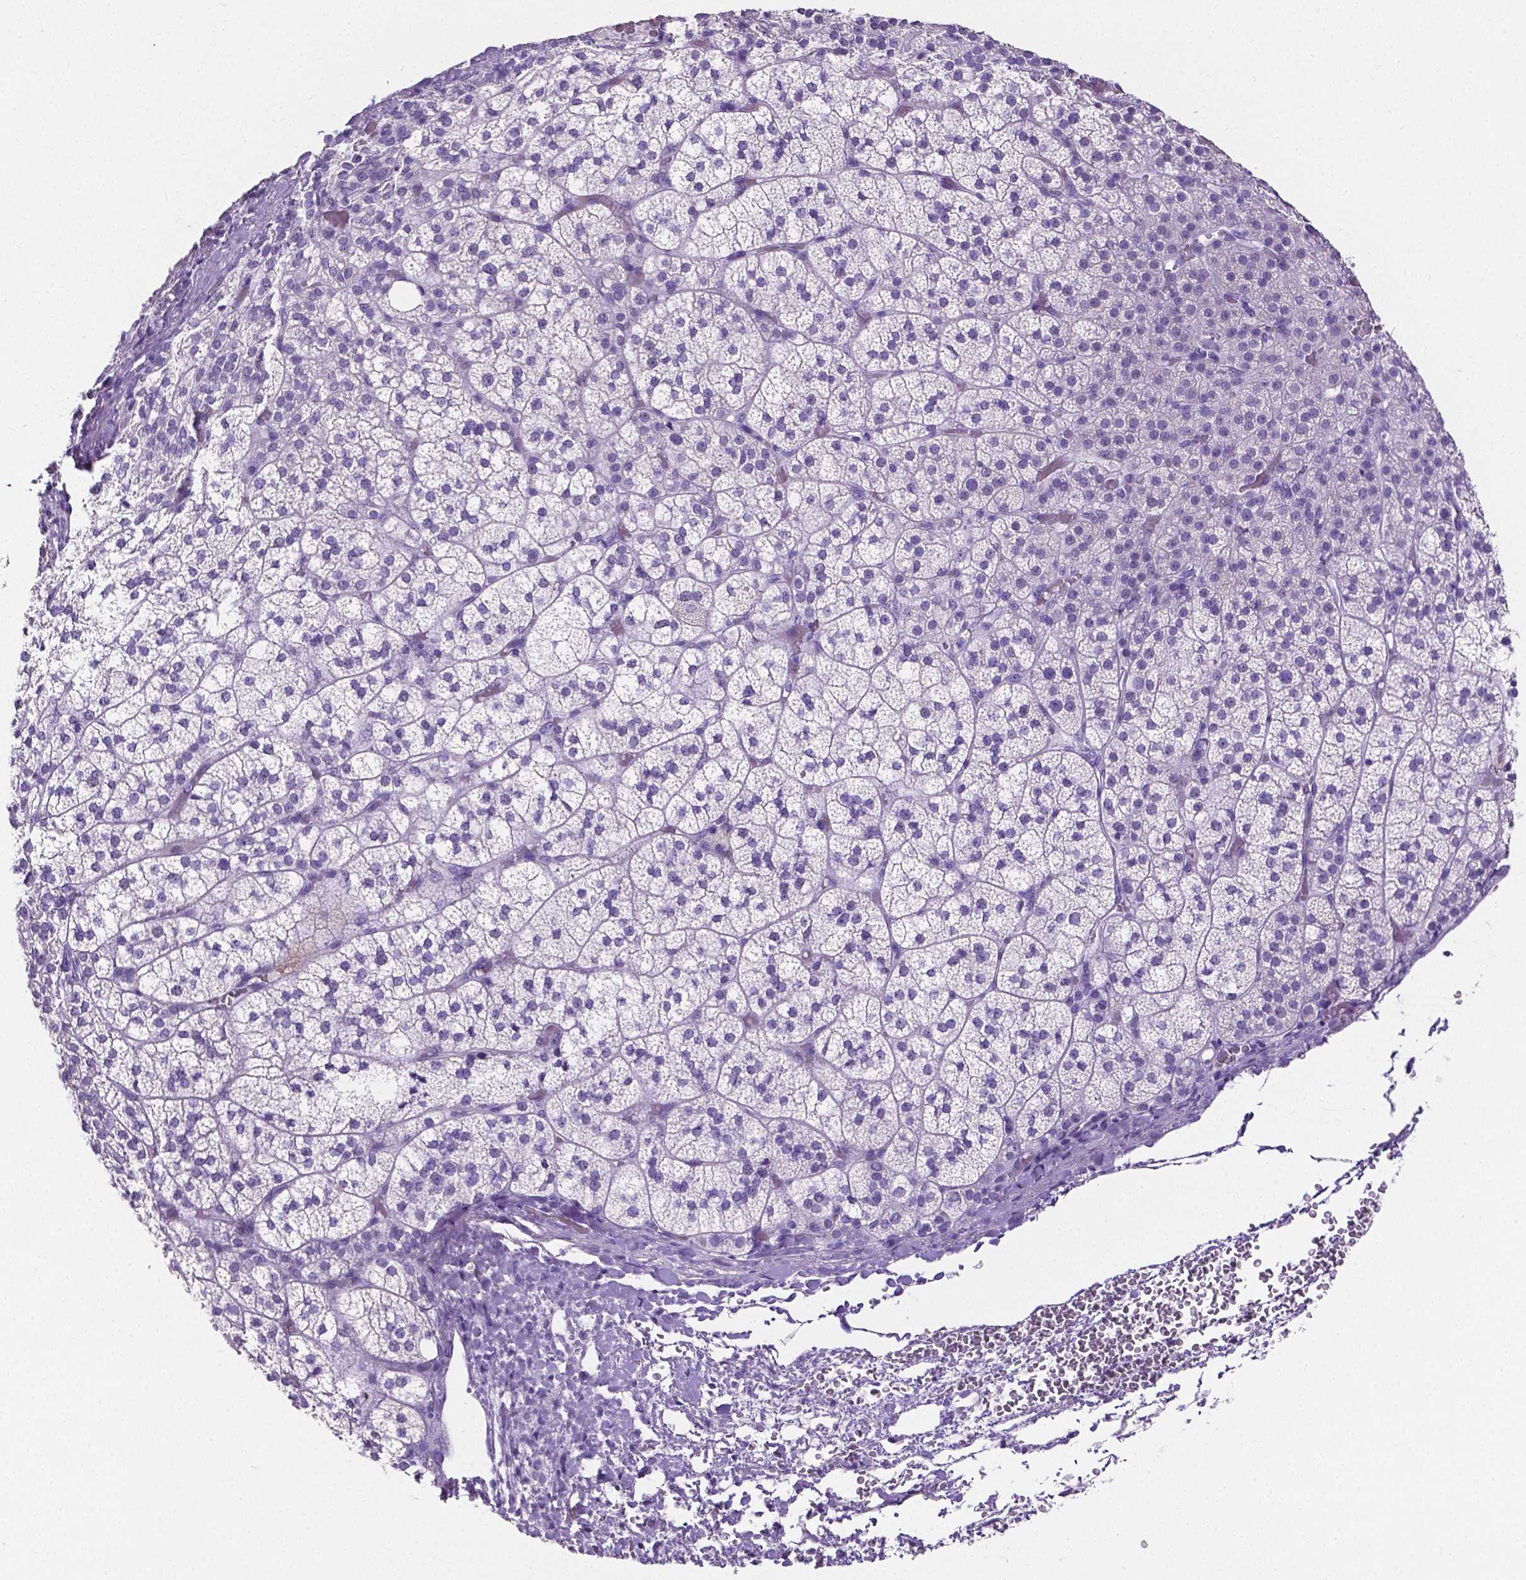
{"staining": {"intensity": "negative", "quantity": "none", "location": "none"}, "tissue": "adrenal gland", "cell_type": "Glandular cells", "image_type": "normal", "snomed": [{"axis": "morphology", "description": "Normal tissue, NOS"}, {"axis": "topography", "description": "Adrenal gland"}], "caption": "Immunohistochemical staining of normal human adrenal gland displays no significant expression in glandular cells.", "gene": "SLC22A2", "patient": {"sex": "female", "age": 60}}